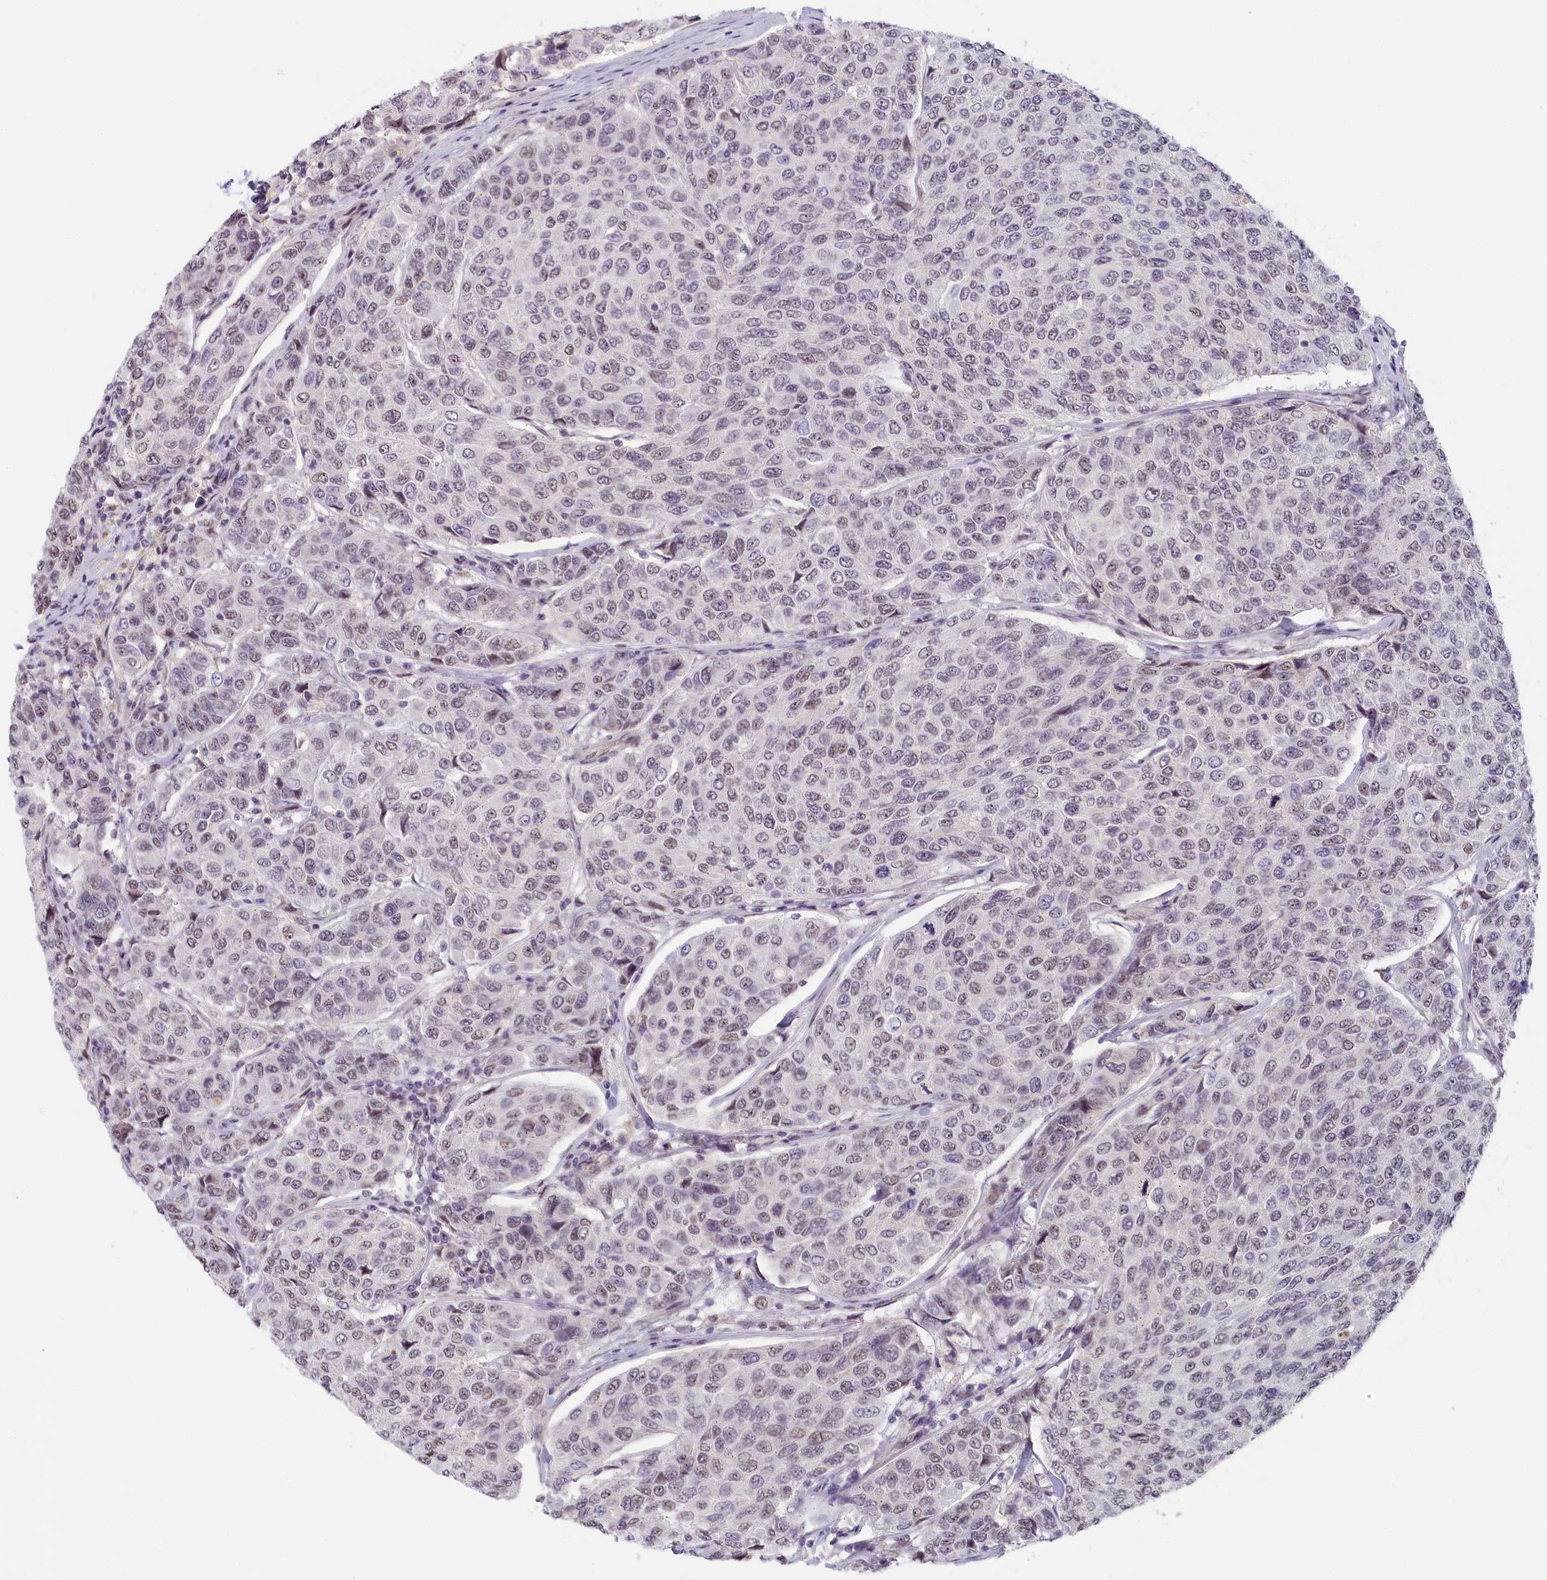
{"staining": {"intensity": "weak", "quantity": "<25%", "location": "nuclear"}, "tissue": "breast cancer", "cell_type": "Tumor cells", "image_type": "cancer", "snomed": [{"axis": "morphology", "description": "Duct carcinoma"}, {"axis": "topography", "description": "Breast"}], "caption": "Protein analysis of invasive ductal carcinoma (breast) displays no significant staining in tumor cells.", "gene": "SEC31B", "patient": {"sex": "female", "age": 55}}